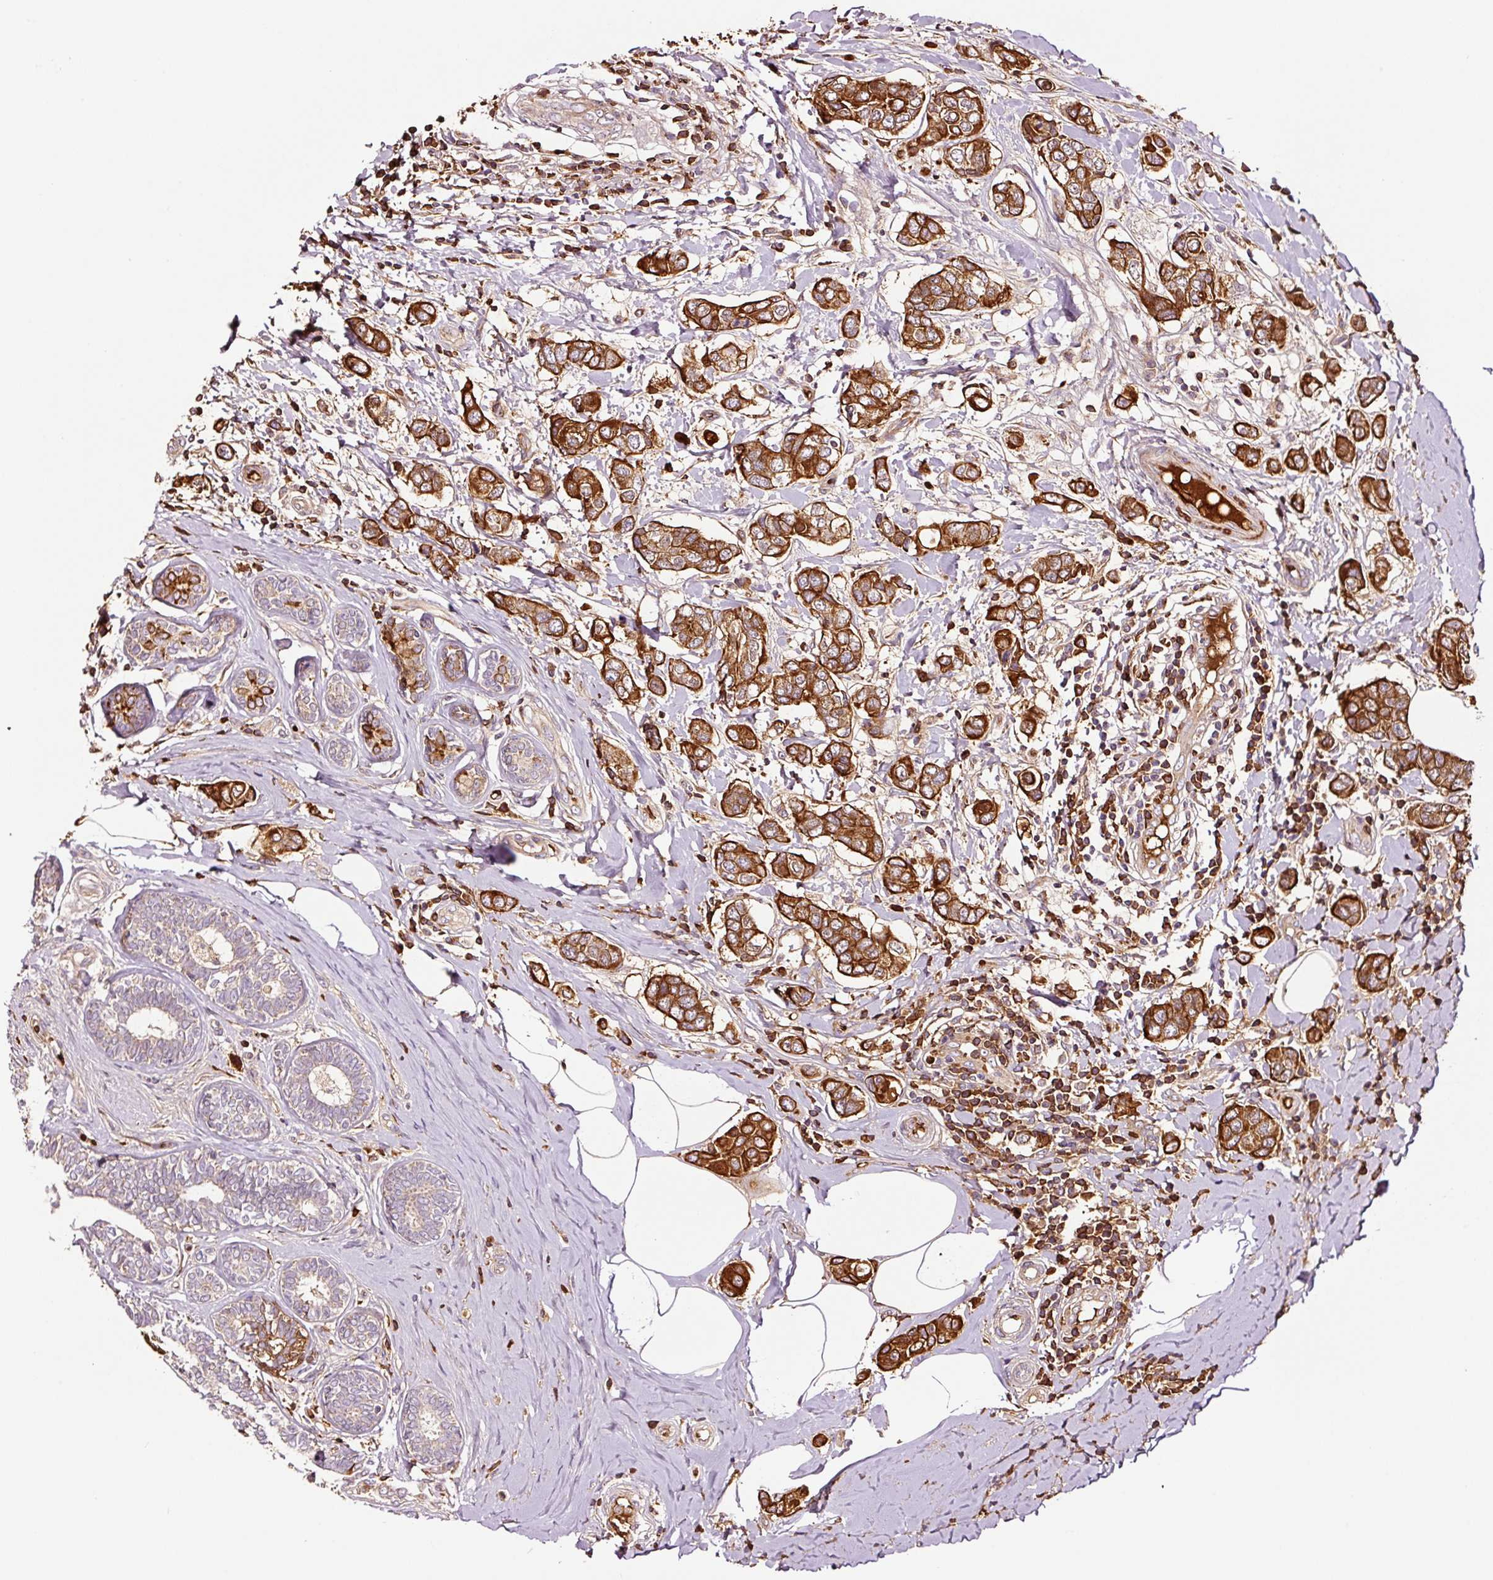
{"staining": {"intensity": "strong", "quantity": ">75%", "location": "cytoplasmic/membranous"}, "tissue": "breast cancer", "cell_type": "Tumor cells", "image_type": "cancer", "snomed": [{"axis": "morphology", "description": "Lobular carcinoma"}, {"axis": "topography", "description": "Breast"}], "caption": "This image displays IHC staining of human breast cancer (lobular carcinoma), with high strong cytoplasmic/membranous expression in about >75% of tumor cells.", "gene": "PGLYRP2", "patient": {"sex": "female", "age": 51}}